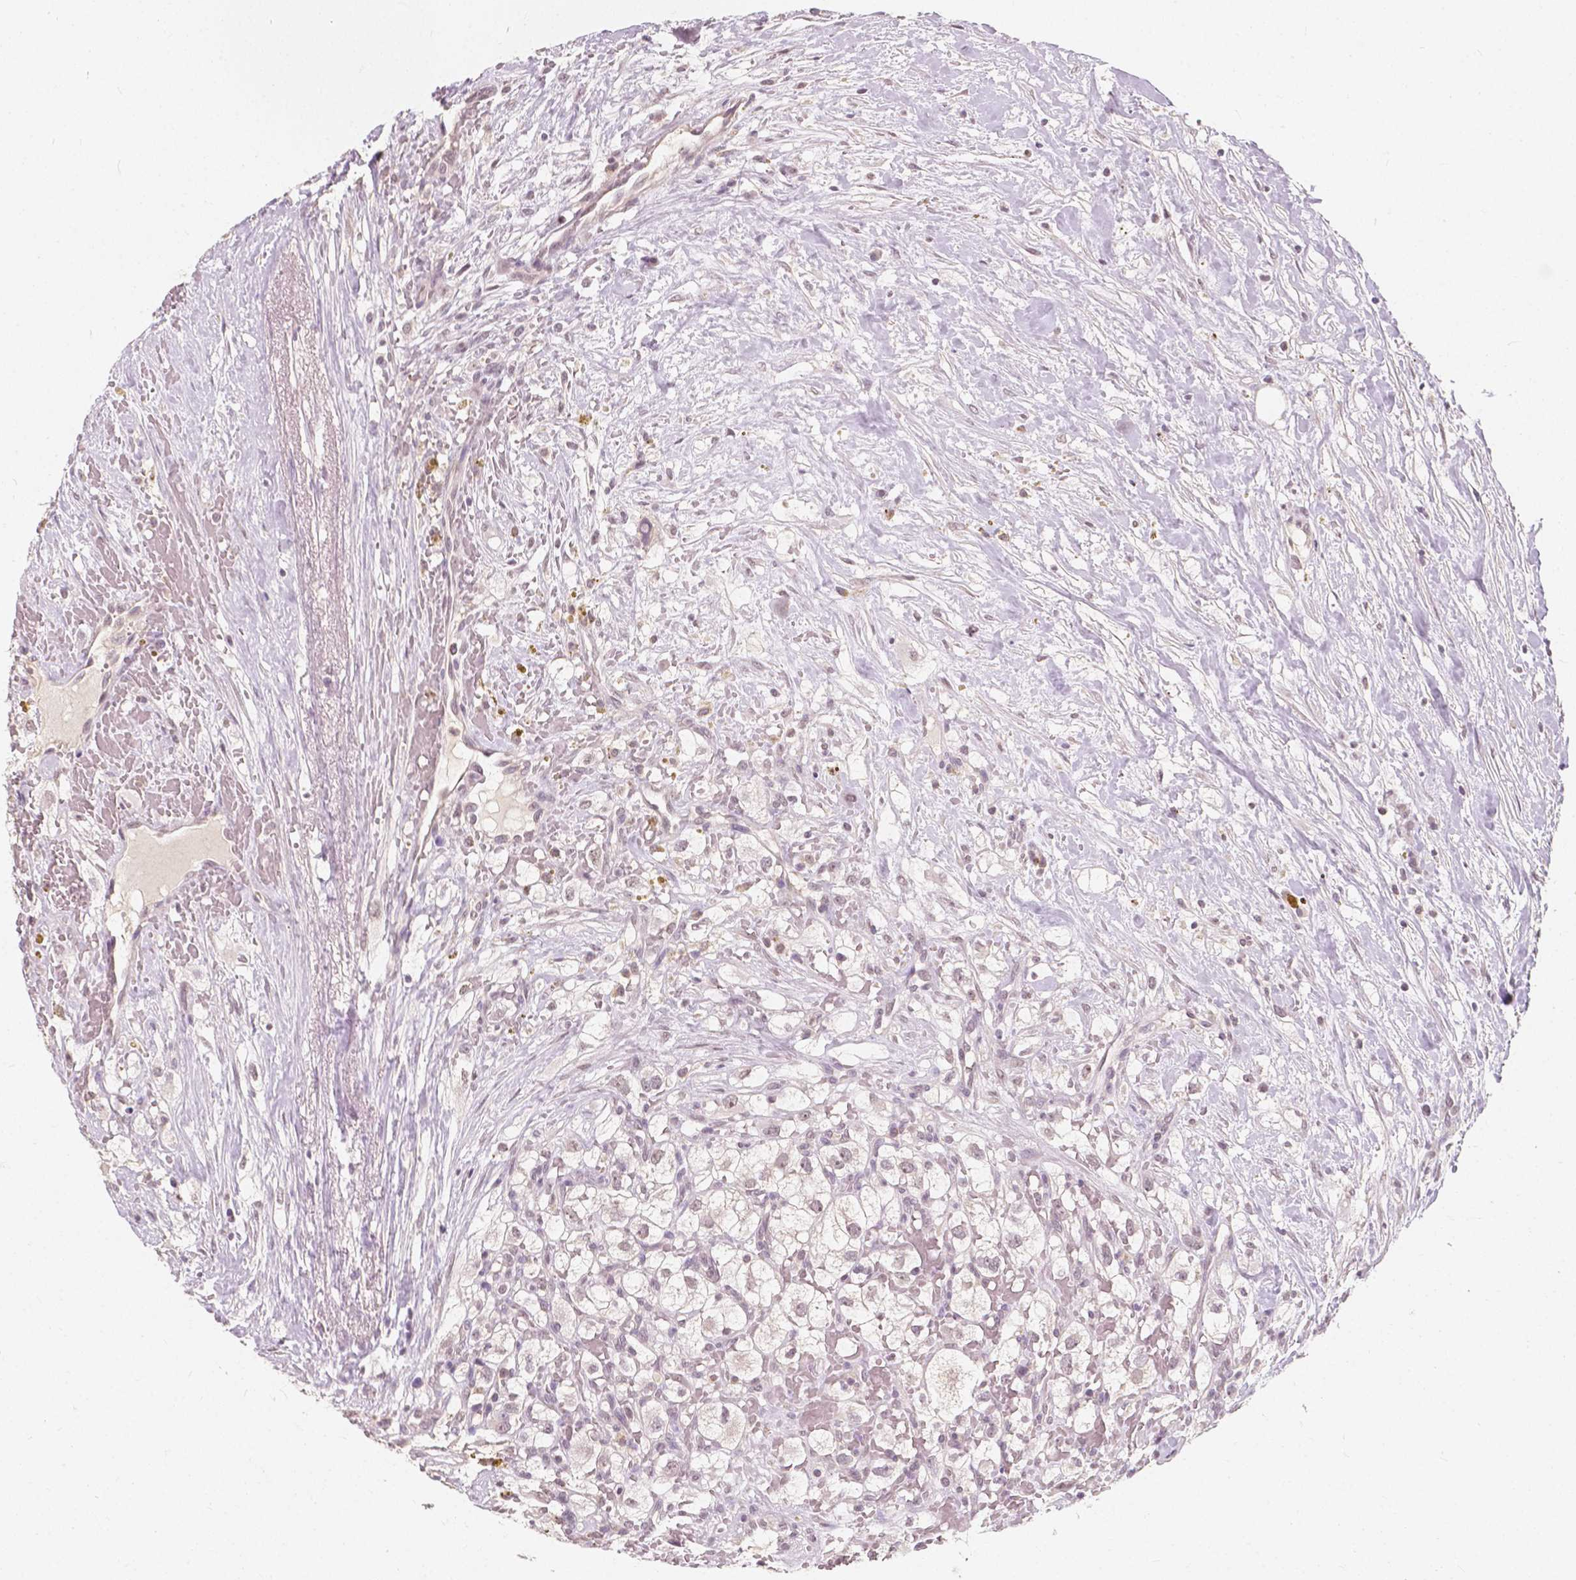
{"staining": {"intensity": "weak", "quantity": "25%-75%", "location": "nuclear"}, "tissue": "renal cancer", "cell_type": "Tumor cells", "image_type": "cancer", "snomed": [{"axis": "morphology", "description": "Adenocarcinoma, NOS"}, {"axis": "topography", "description": "Kidney"}], "caption": "This micrograph shows renal adenocarcinoma stained with IHC to label a protein in brown. The nuclear of tumor cells show weak positivity for the protein. Nuclei are counter-stained blue.", "gene": "NOLC1", "patient": {"sex": "male", "age": 59}}